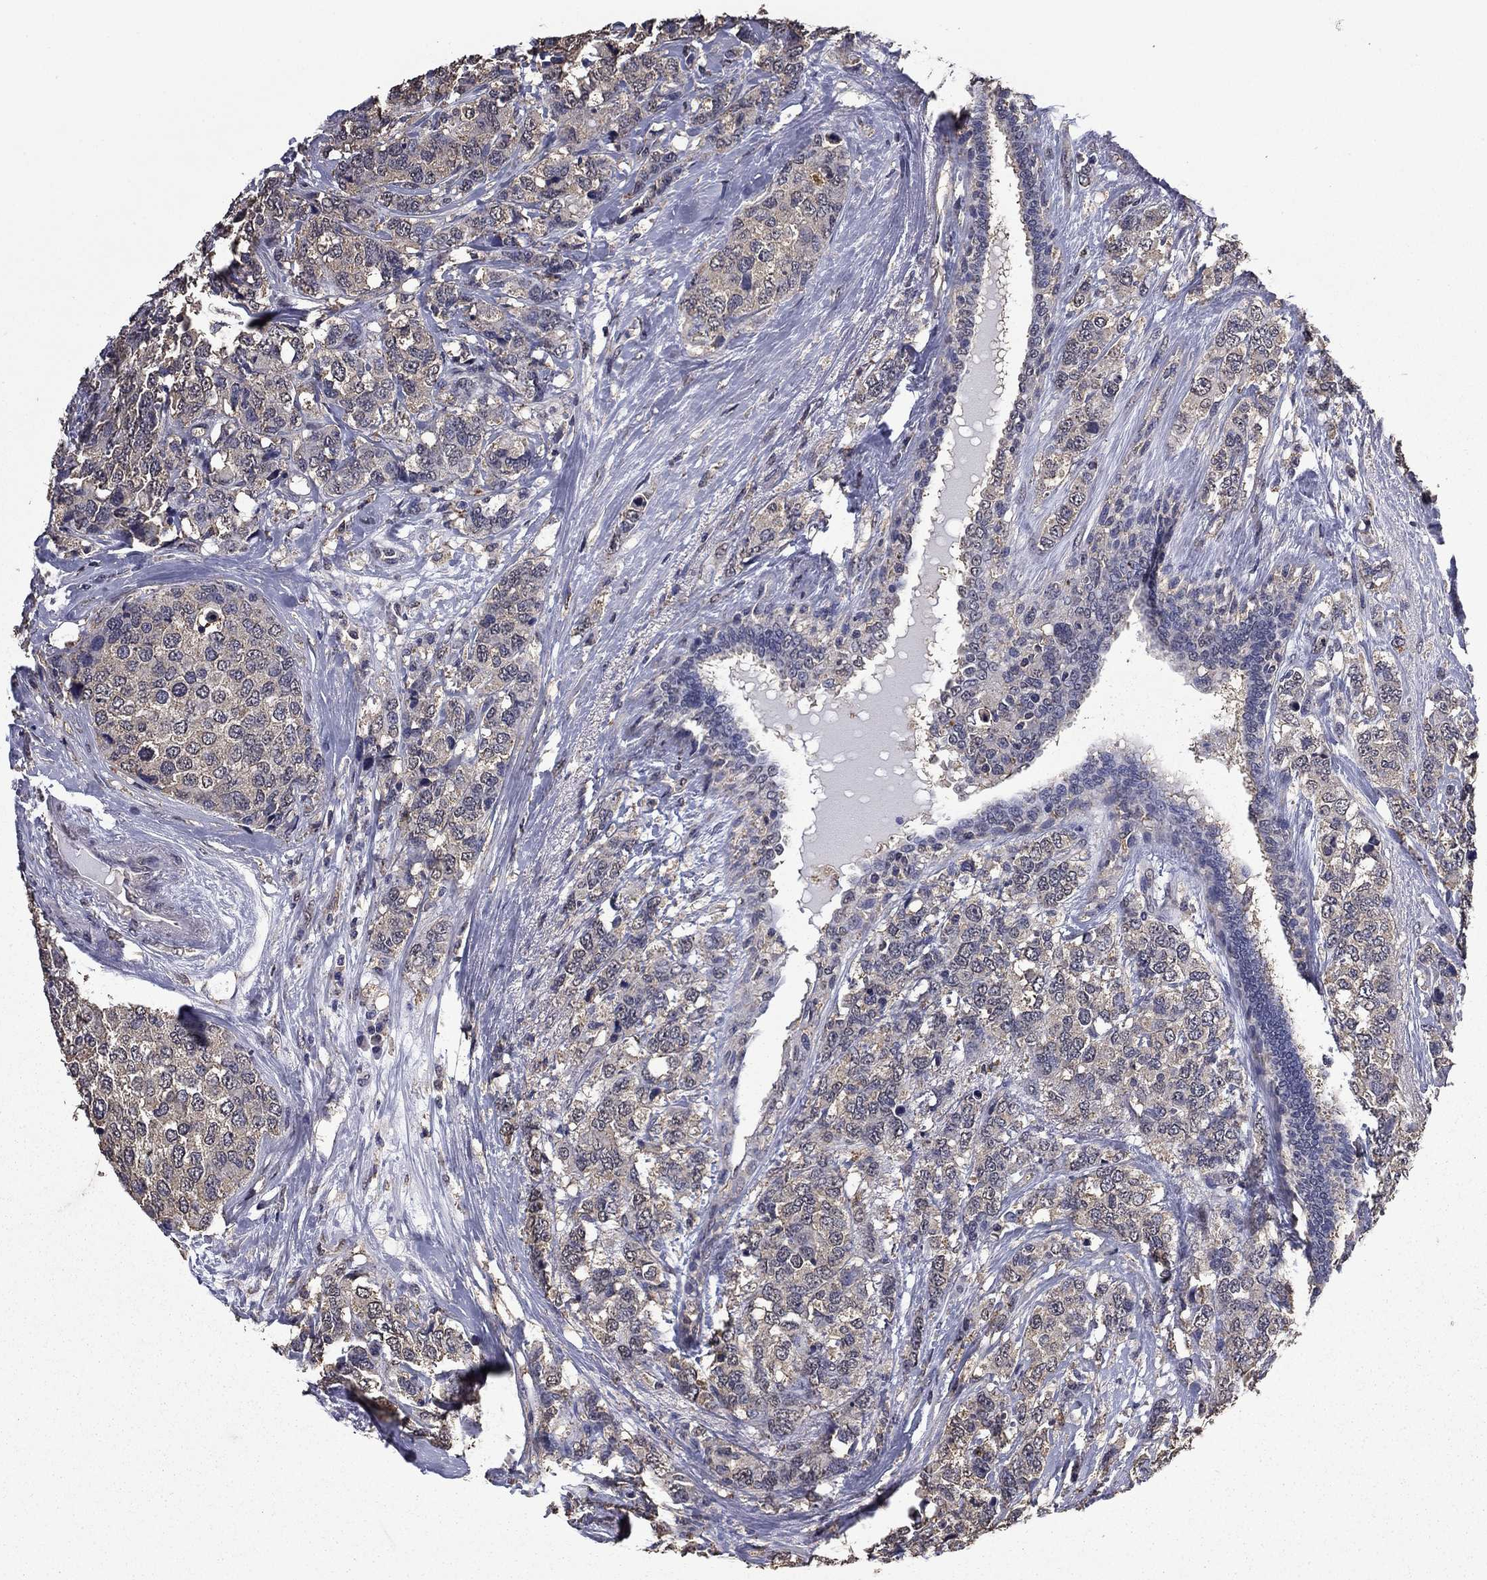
{"staining": {"intensity": "negative", "quantity": "none", "location": "none"}, "tissue": "breast cancer", "cell_type": "Tumor cells", "image_type": "cancer", "snomed": [{"axis": "morphology", "description": "Lobular carcinoma"}, {"axis": "topography", "description": "Breast"}], "caption": "This is a micrograph of immunohistochemistry (IHC) staining of lobular carcinoma (breast), which shows no positivity in tumor cells.", "gene": "MFAP3L", "patient": {"sex": "female", "age": 59}}